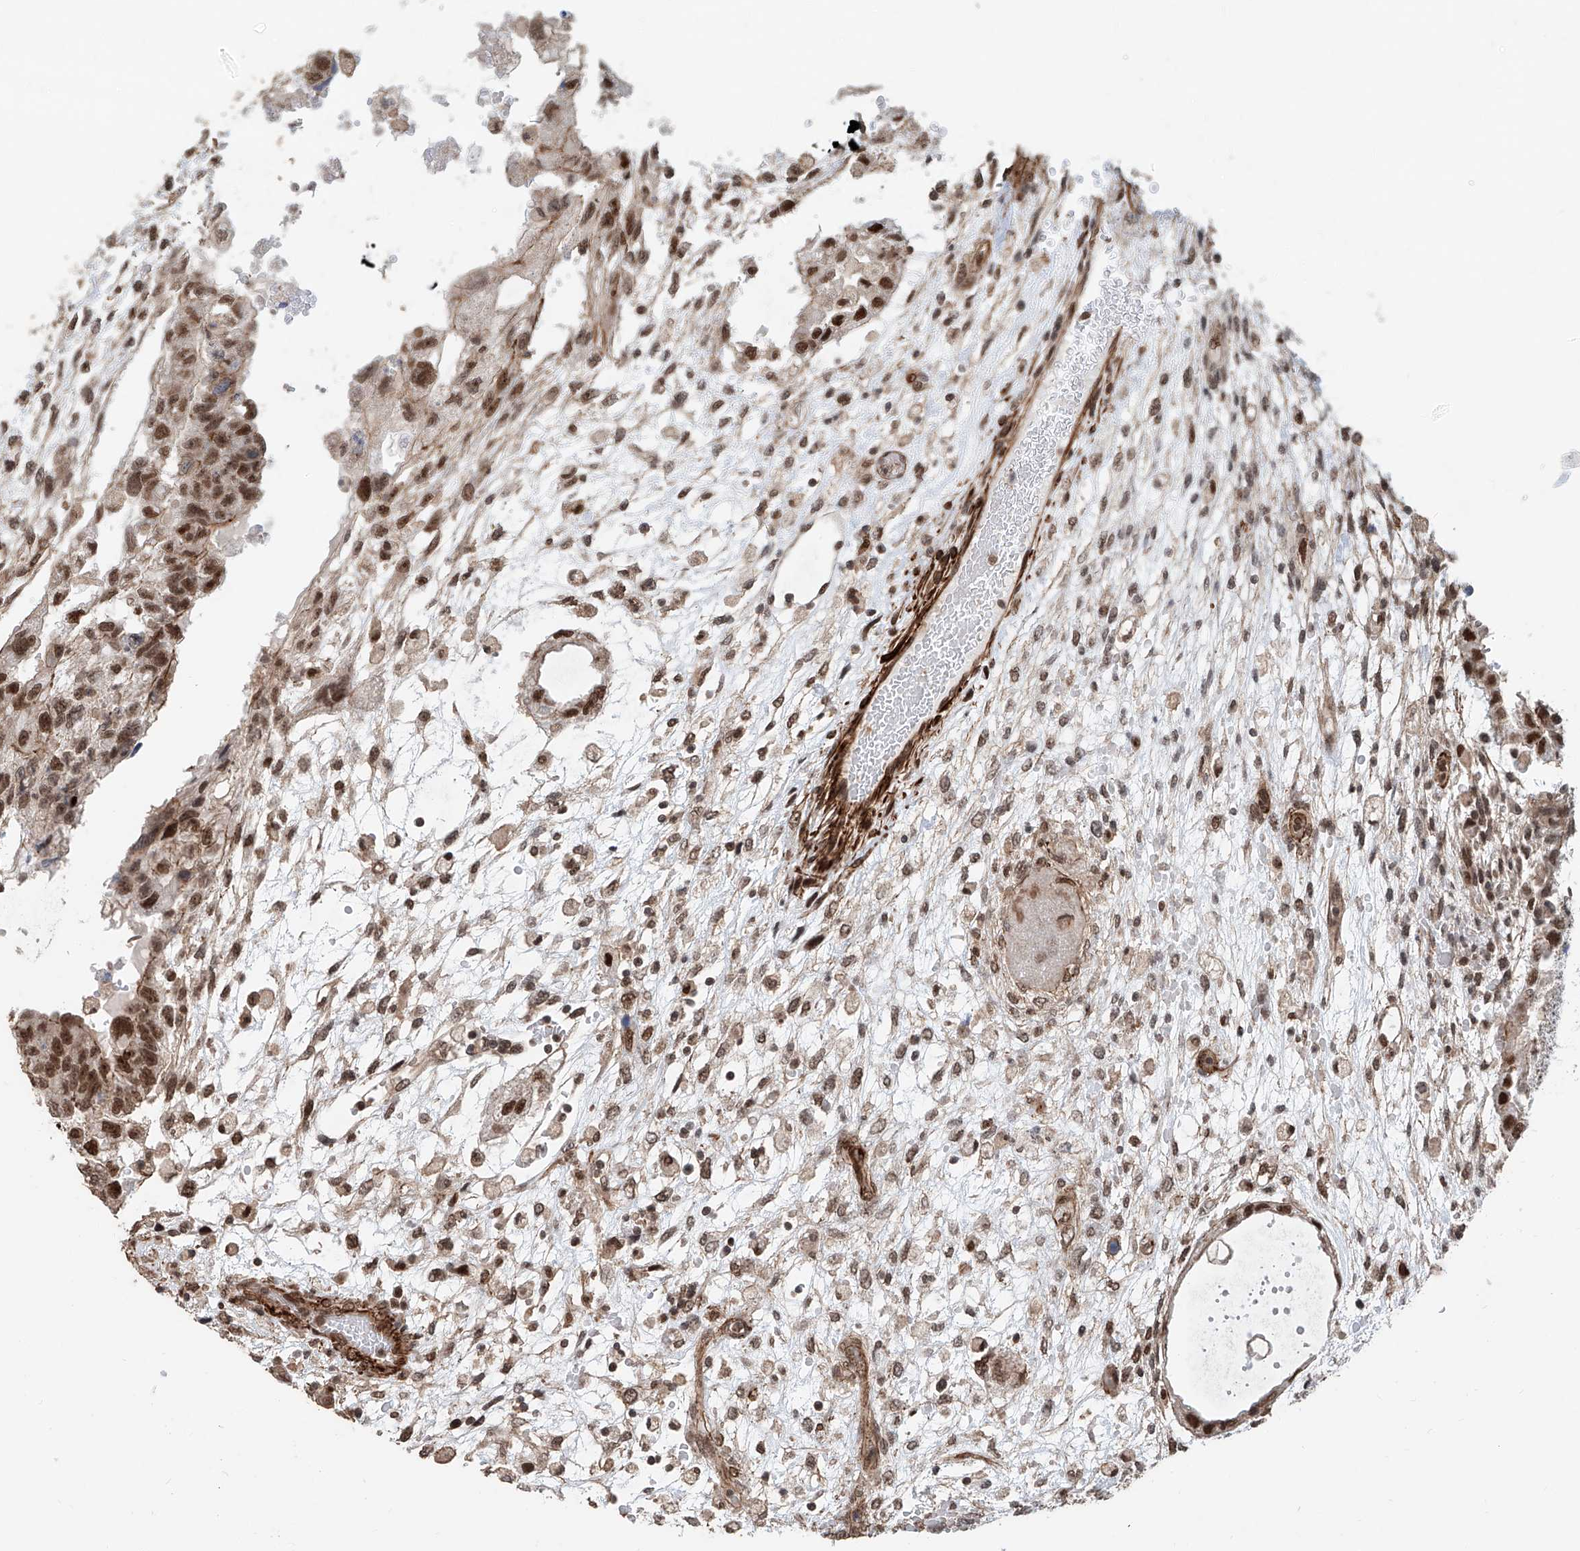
{"staining": {"intensity": "moderate", "quantity": ">75%", "location": "cytoplasmic/membranous,nuclear"}, "tissue": "testis cancer", "cell_type": "Tumor cells", "image_type": "cancer", "snomed": [{"axis": "morphology", "description": "Carcinoma, Embryonal, NOS"}, {"axis": "topography", "description": "Testis"}], "caption": "An immunohistochemistry (IHC) photomicrograph of neoplastic tissue is shown. Protein staining in brown highlights moderate cytoplasmic/membranous and nuclear positivity in testis cancer (embryonal carcinoma) within tumor cells.", "gene": "SDE2", "patient": {"sex": "male", "age": 36}}